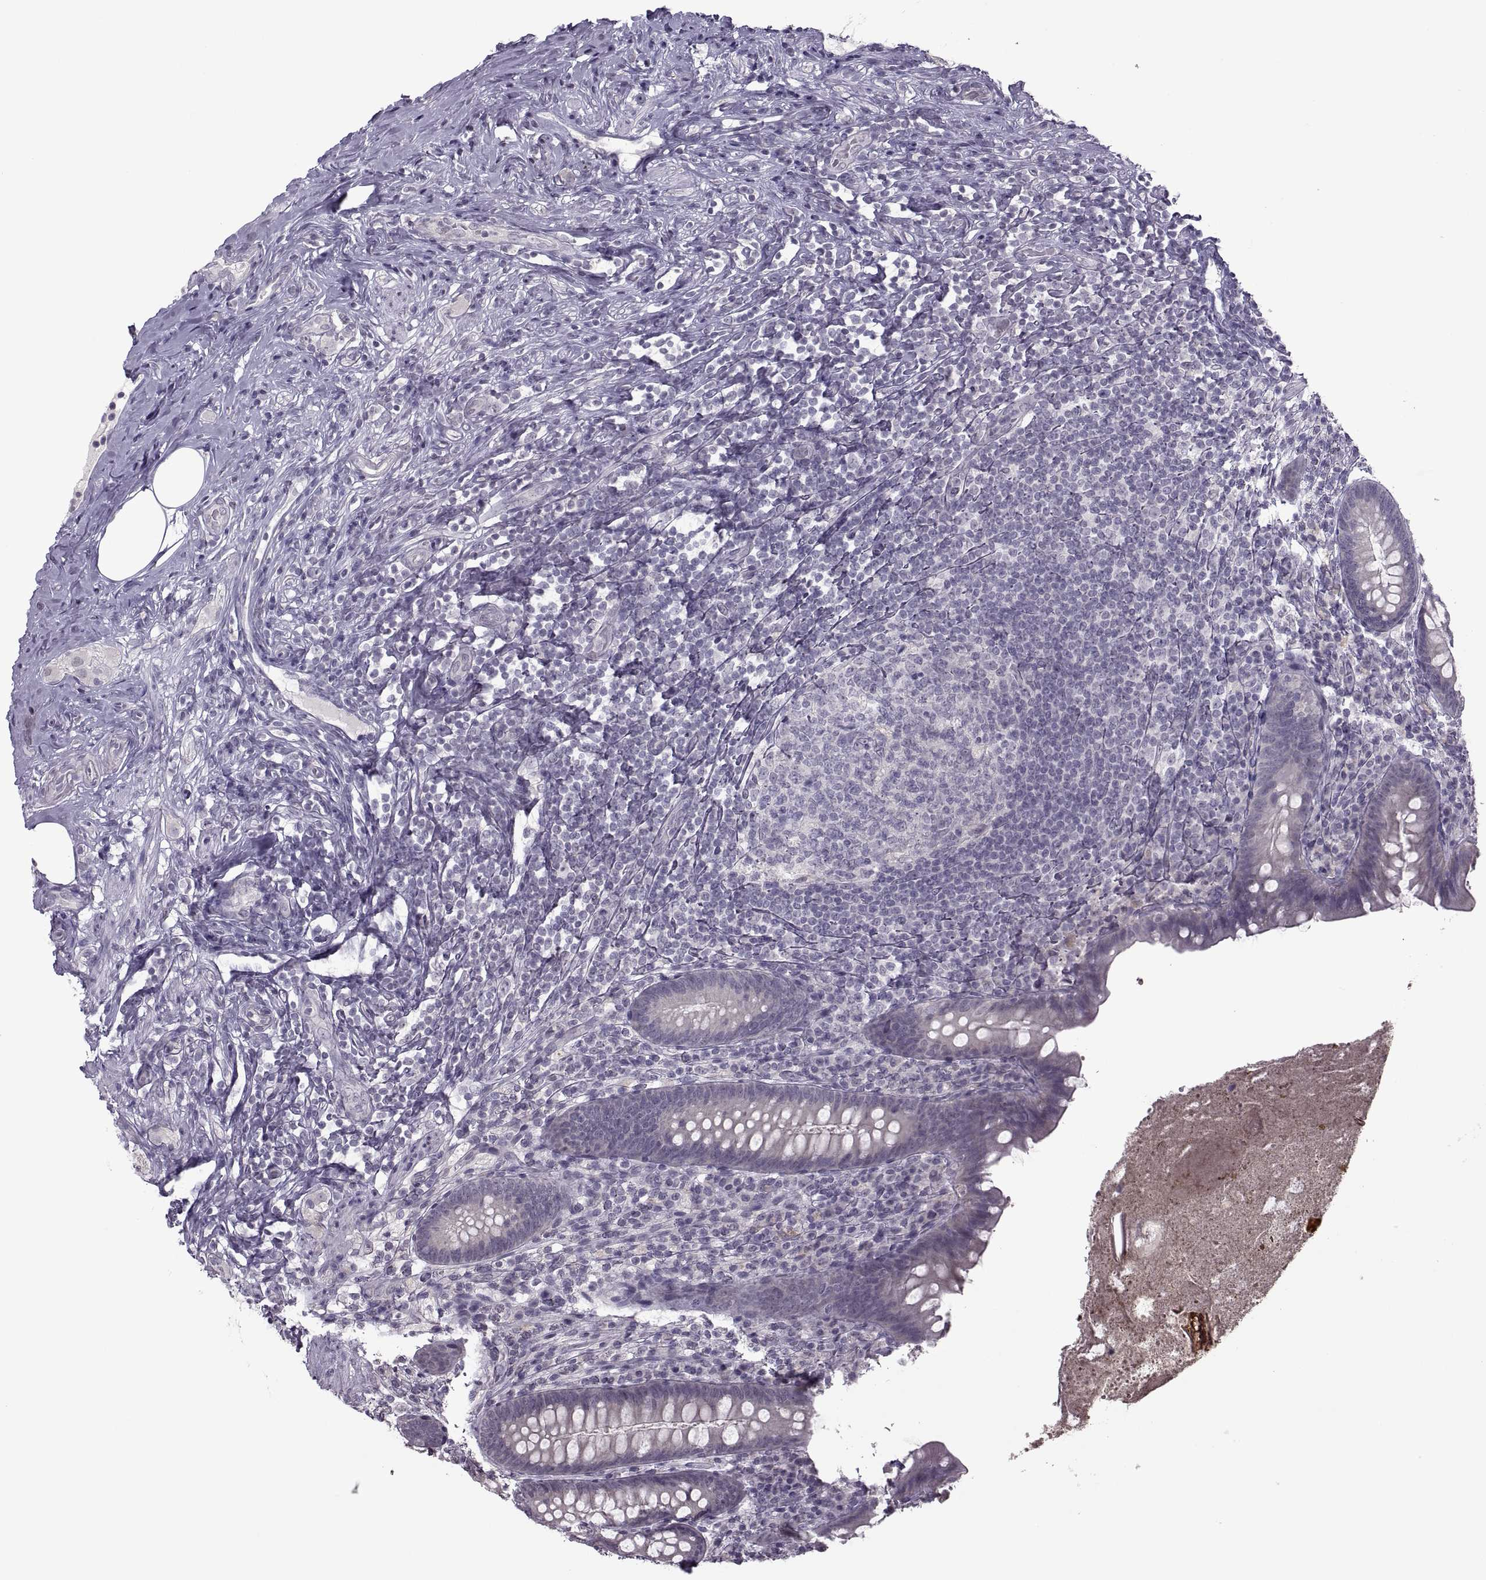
{"staining": {"intensity": "negative", "quantity": "none", "location": "none"}, "tissue": "appendix", "cell_type": "Glandular cells", "image_type": "normal", "snomed": [{"axis": "morphology", "description": "Normal tissue, NOS"}, {"axis": "topography", "description": "Appendix"}], "caption": "An image of human appendix is negative for staining in glandular cells. Nuclei are stained in blue.", "gene": "MGAT4D", "patient": {"sex": "male", "age": 47}}